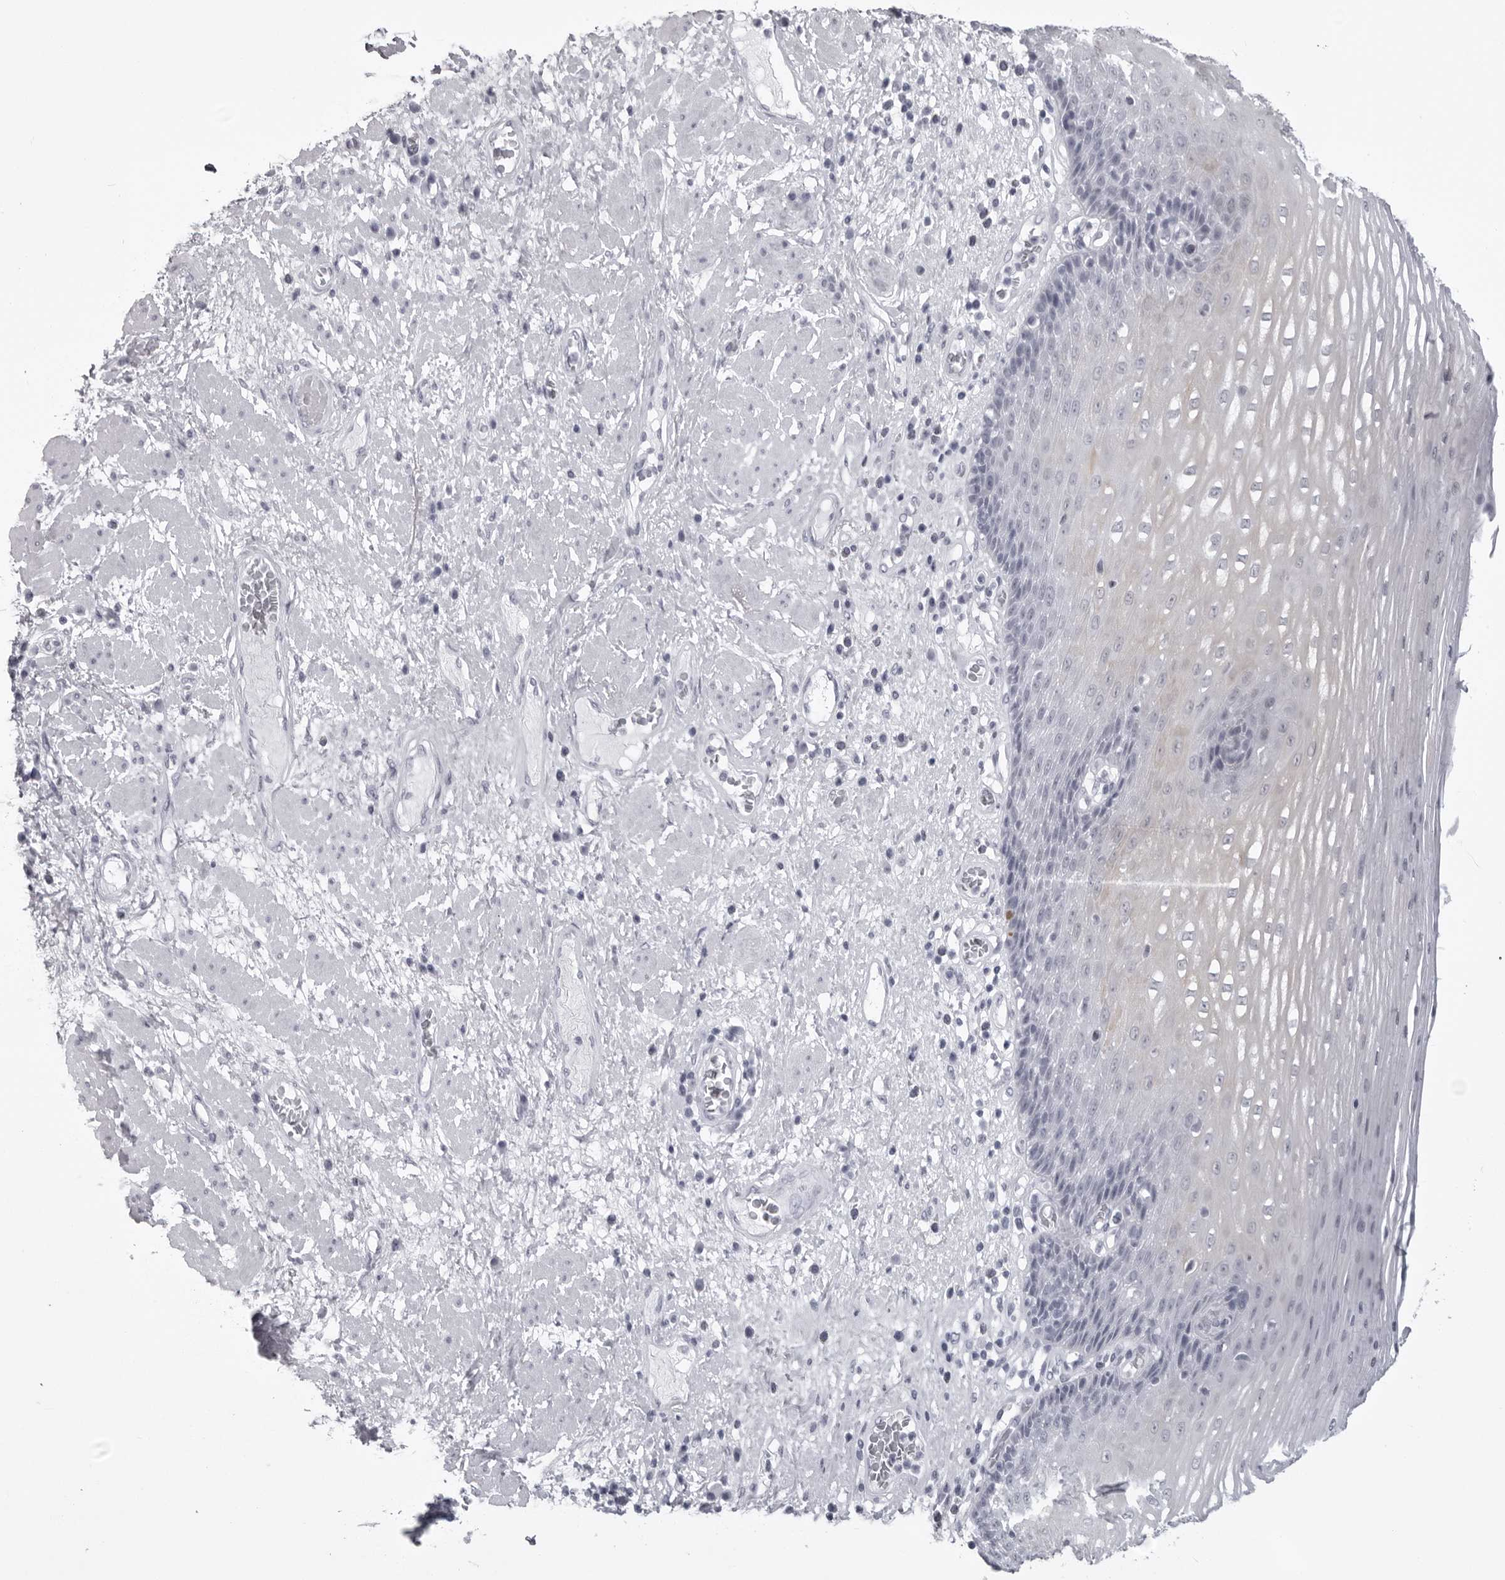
{"staining": {"intensity": "negative", "quantity": "none", "location": "none"}, "tissue": "esophagus", "cell_type": "Squamous epithelial cells", "image_type": "normal", "snomed": [{"axis": "morphology", "description": "Normal tissue, NOS"}, {"axis": "morphology", "description": "Adenocarcinoma, NOS"}, {"axis": "topography", "description": "Esophagus"}], "caption": "Squamous epithelial cells show no significant protein positivity in normal esophagus. (Stains: DAB IHC with hematoxylin counter stain, Microscopy: brightfield microscopy at high magnification).", "gene": "UROD", "patient": {"sex": "male", "age": 62}}